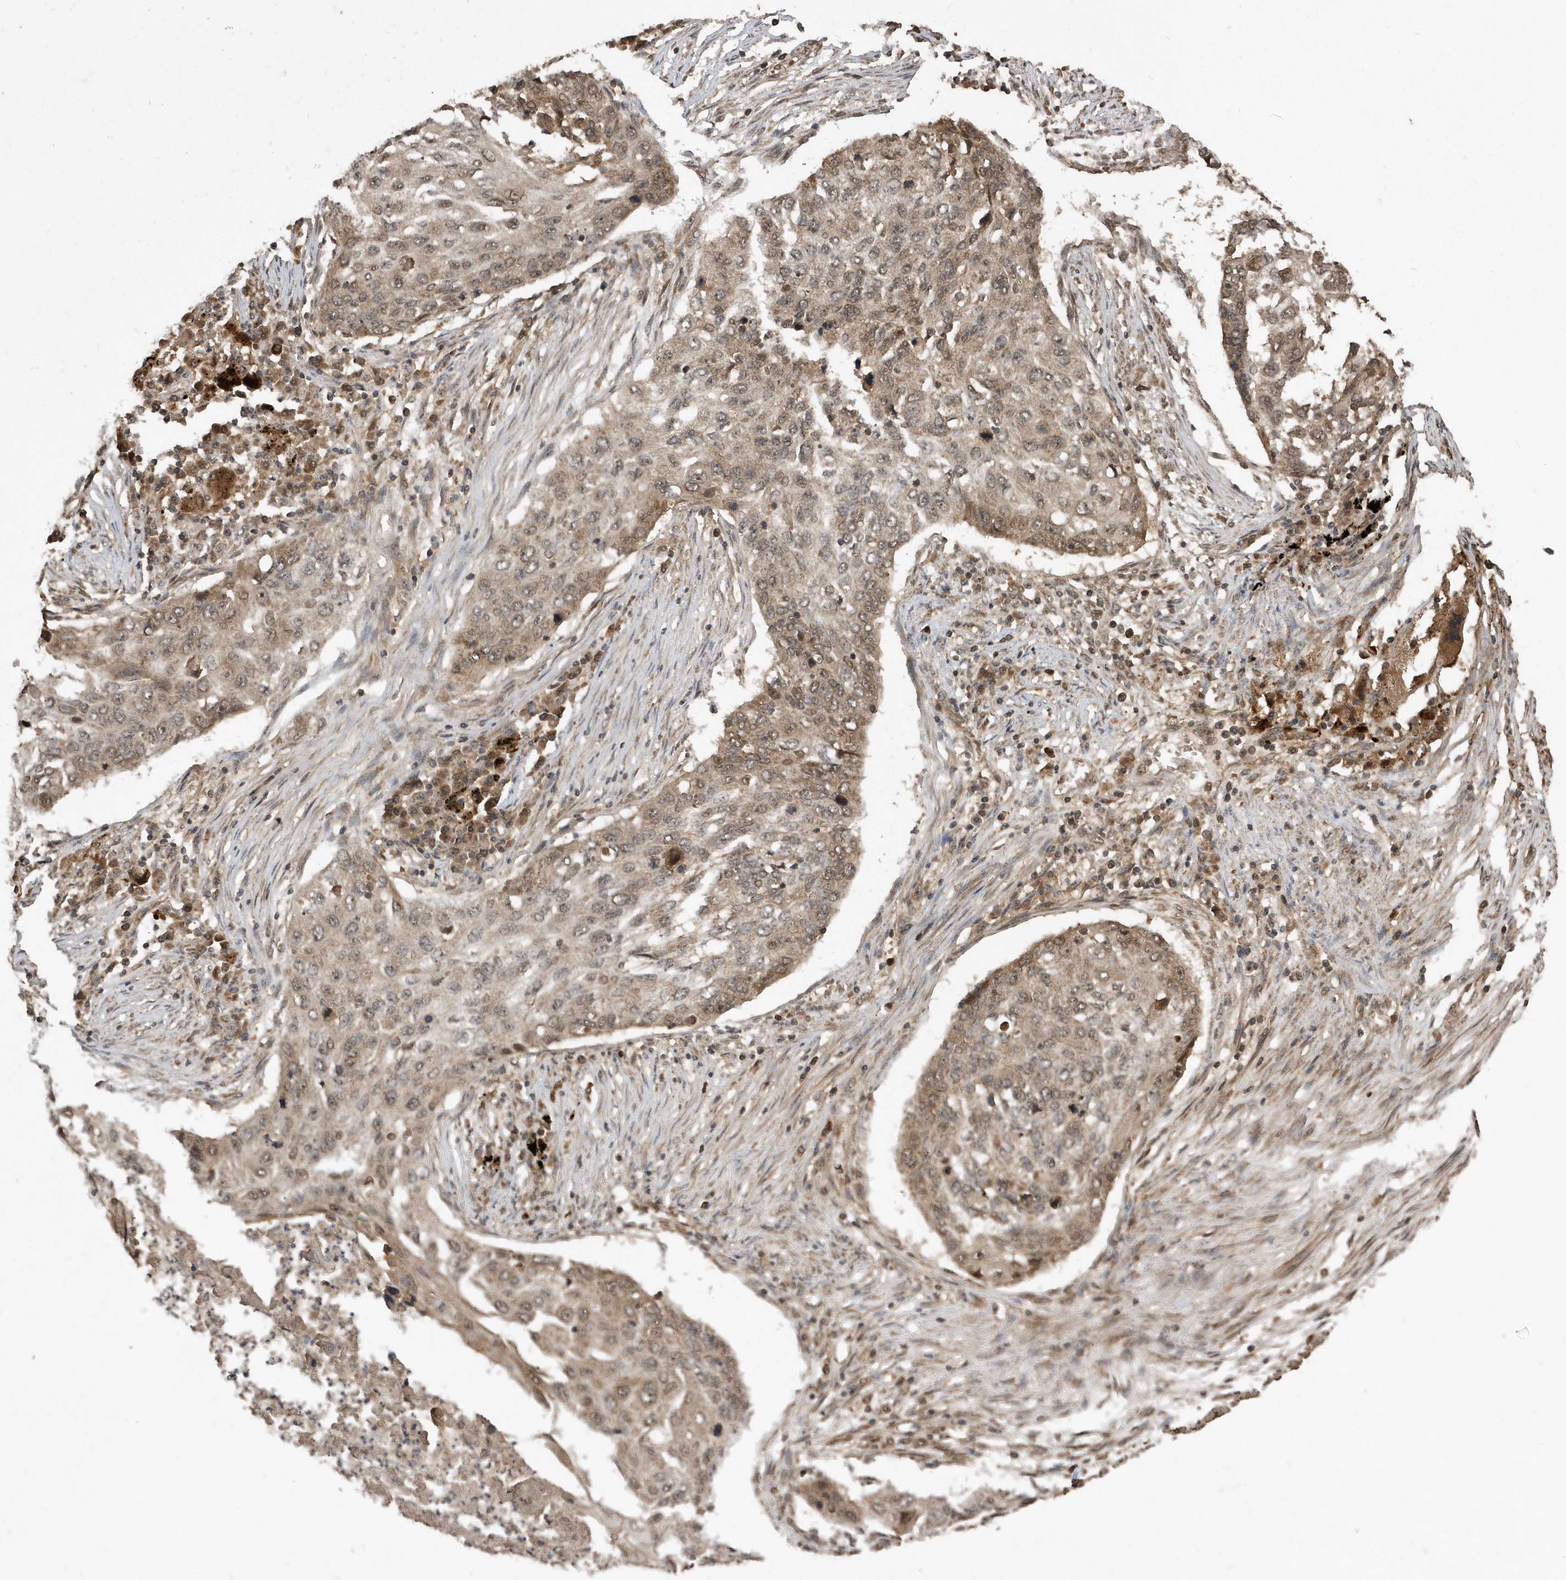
{"staining": {"intensity": "moderate", "quantity": "25%-75%", "location": "cytoplasmic/membranous"}, "tissue": "lung cancer", "cell_type": "Tumor cells", "image_type": "cancer", "snomed": [{"axis": "morphology", "description": "Squamous cell carcinoma, NOS"}, {"axis": "topography", "description": "Lung"}], "caption": "This micrograph displays squamous cell carcinoma (lung) stained with IHC to label a protein in brown. The cytoplasmic/membranous of tumor cells show moderate positivity for the protein. Nuclei are counter-stained blue.", "gene": "WASHC5", "patient": {"sex": "female", "age": 63}}